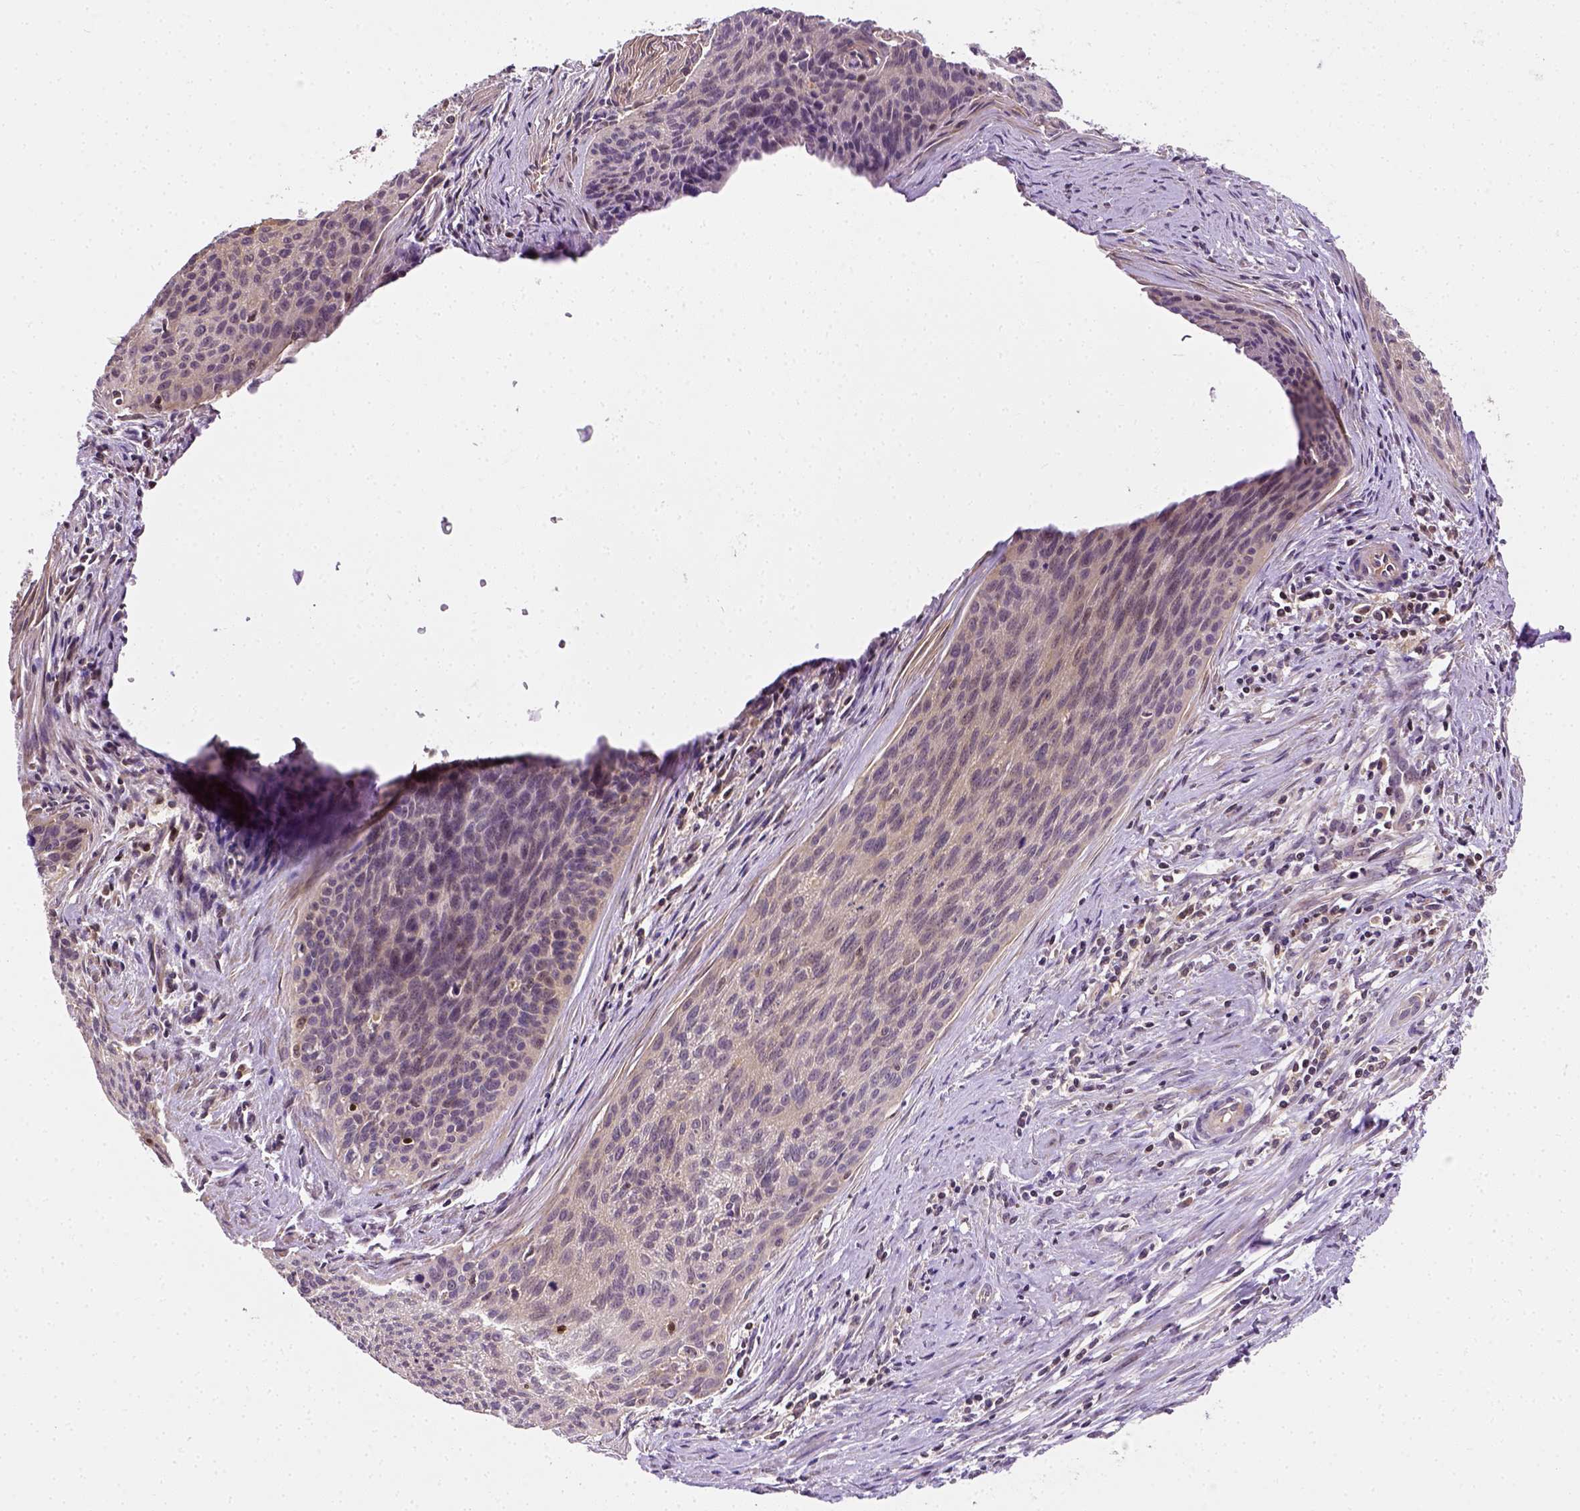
{"staining": {"intensity": "negative", "quantity": "none", "location": "none"}, "tissue": "cervical cancer", "cell_type": "Tumor cells", "image_type": "cancer", "snomed": [{"axis": "morphology", "description": "Squamous cell carcinoma, NOS"}, {"axis": "topography", "description": "Cervix"}], "caption": "Tumor cells are negative for brown protein staining in squamous cell carcinoma (cervical). Nuclei are stained in blue.", "gene": "MATK", "patient": {"sex": "female", "age": 55}}